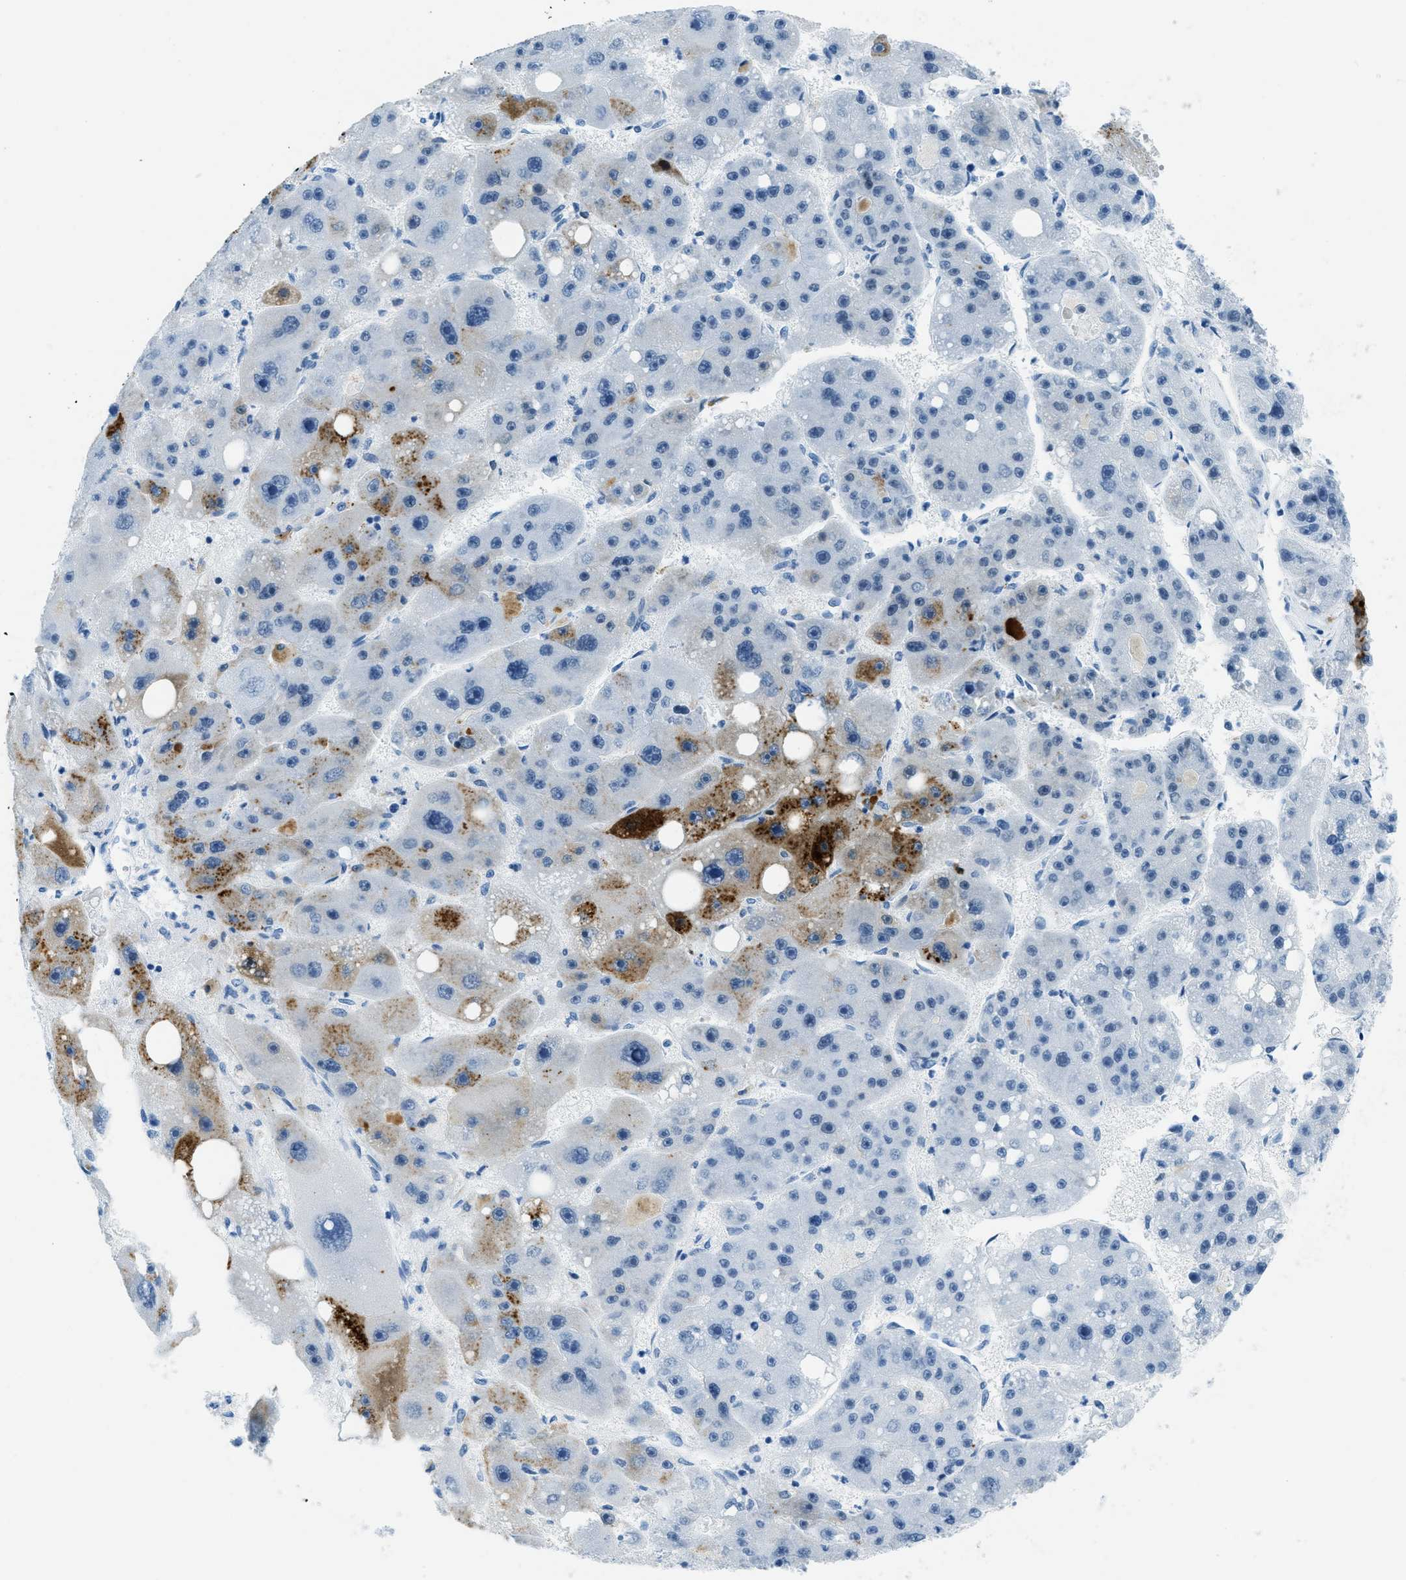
{"staining": {"intensity": "negative", "quantity": "none", "location": "none"}, "tissue": "liver cancer", "cell_type": "Tumor cells", "image_type": "cancer", "snomed": [{"axis": "morphology", "description": "Carcinoma, Hepatocellular, NOS"}, {"axis": "topography", "description": "Liver"}], "caption": "Protein analysis of hepatocellular carcinoma (liver) shows no significant staining in tumor cells. (Stains: DAB immunohistochemistry with hematoxylin counter stain, Microscopy: brightfield microscopy at high magnification).", "gene": "PLA2G2A", "patient": {"sex": "female", "age": 61}}